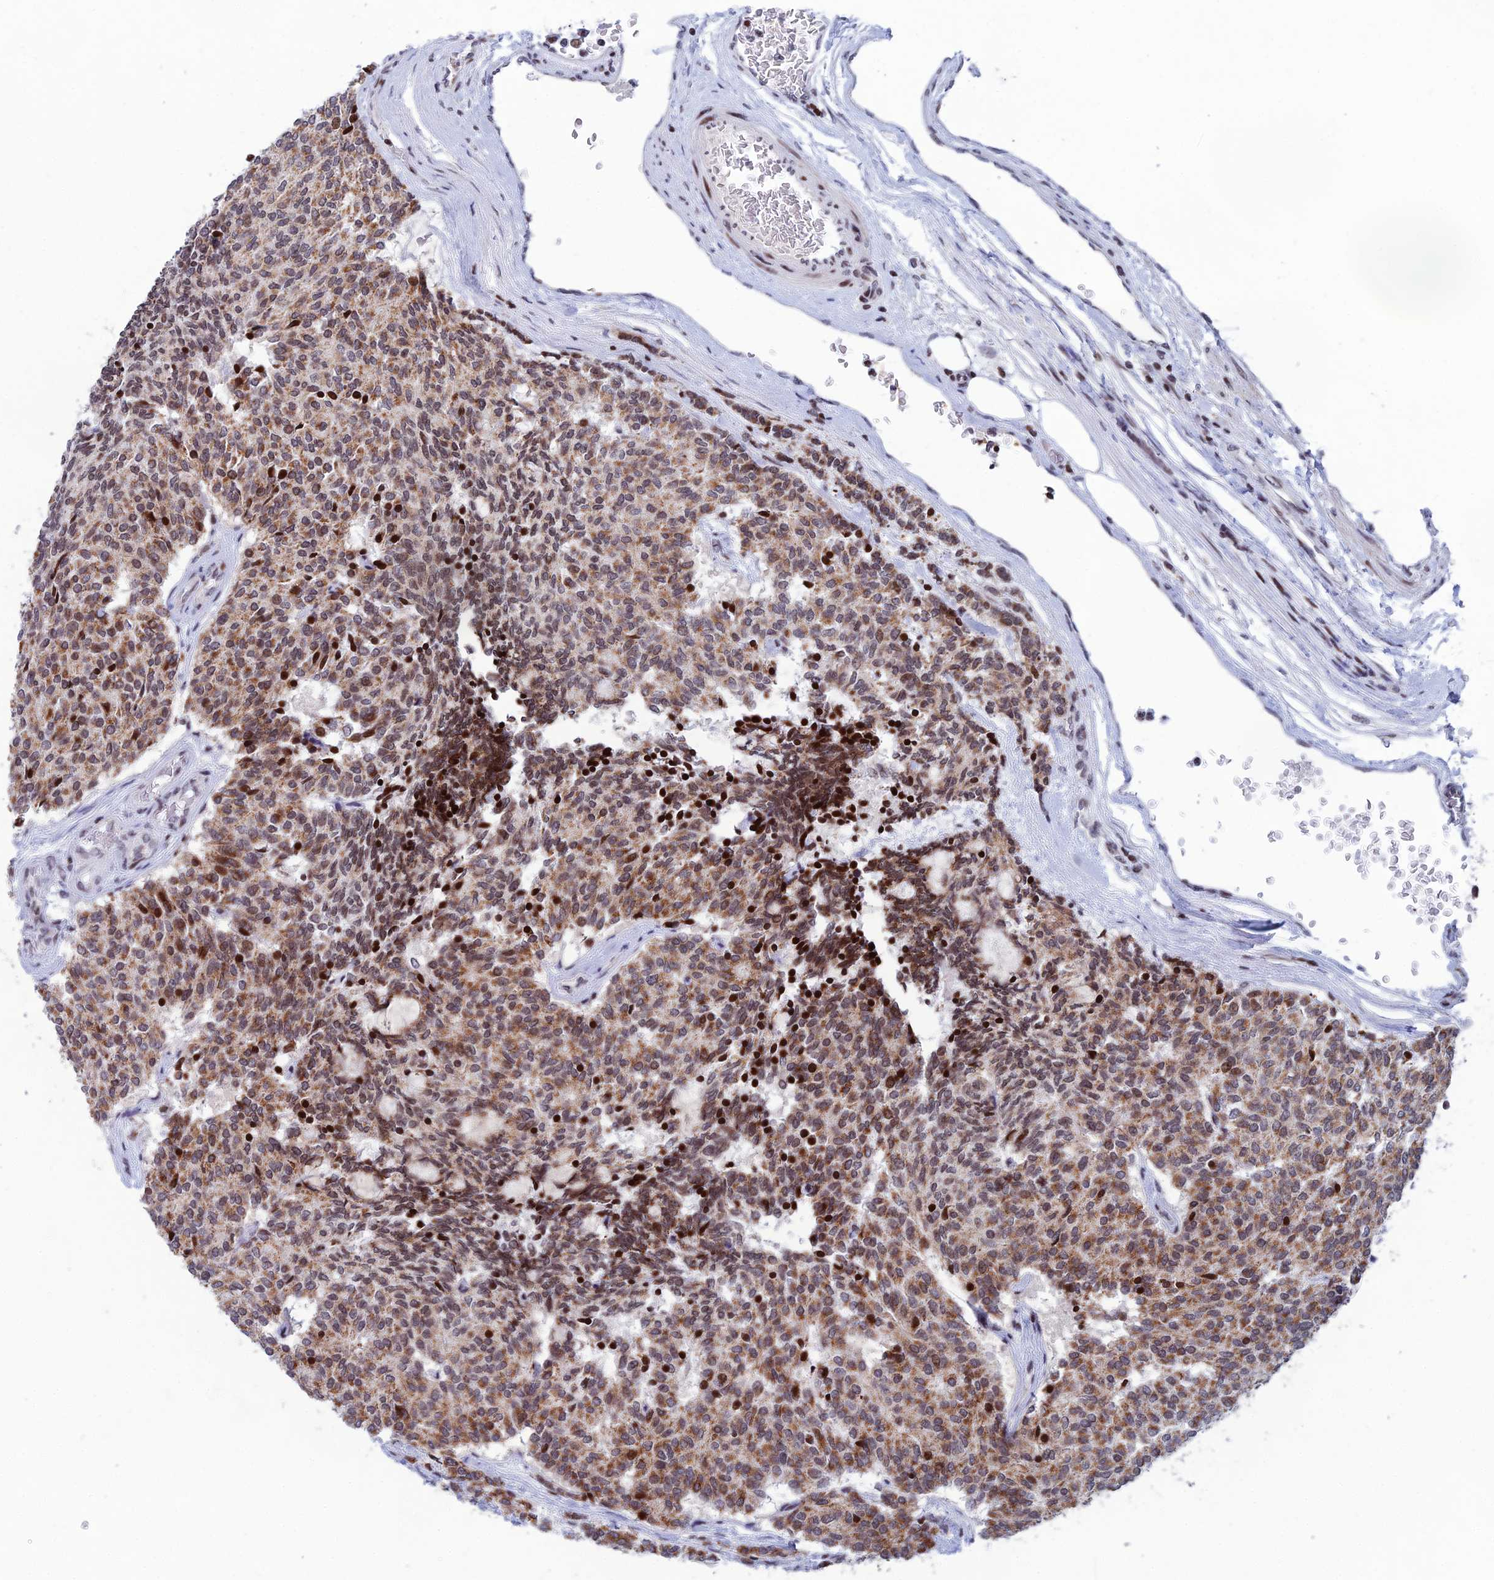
{"staining": {"intensity": "moderate", "quantity": ">75%", "location": "cytoplasmic/membranous,nuclear"}, "tissue": "carcinoid", "cell_type": "Tumor cells", "image_type": "cancer", "snomed": [{"axis": "morphology", "description": "Carcinoid, malignant, NOS"}, {"axis": "topography", "description": "Pancreas"}], "caption": "DAB (3,3'-diaminobenzidine) immunohistochemical staining of human carcinoid demonstrates moderate cytoplasmic/membranous and nuclear protein staining in about >75% of tumor cells.", "gene": "AFF3", "patient": {"sex": "female", "age": 54}}